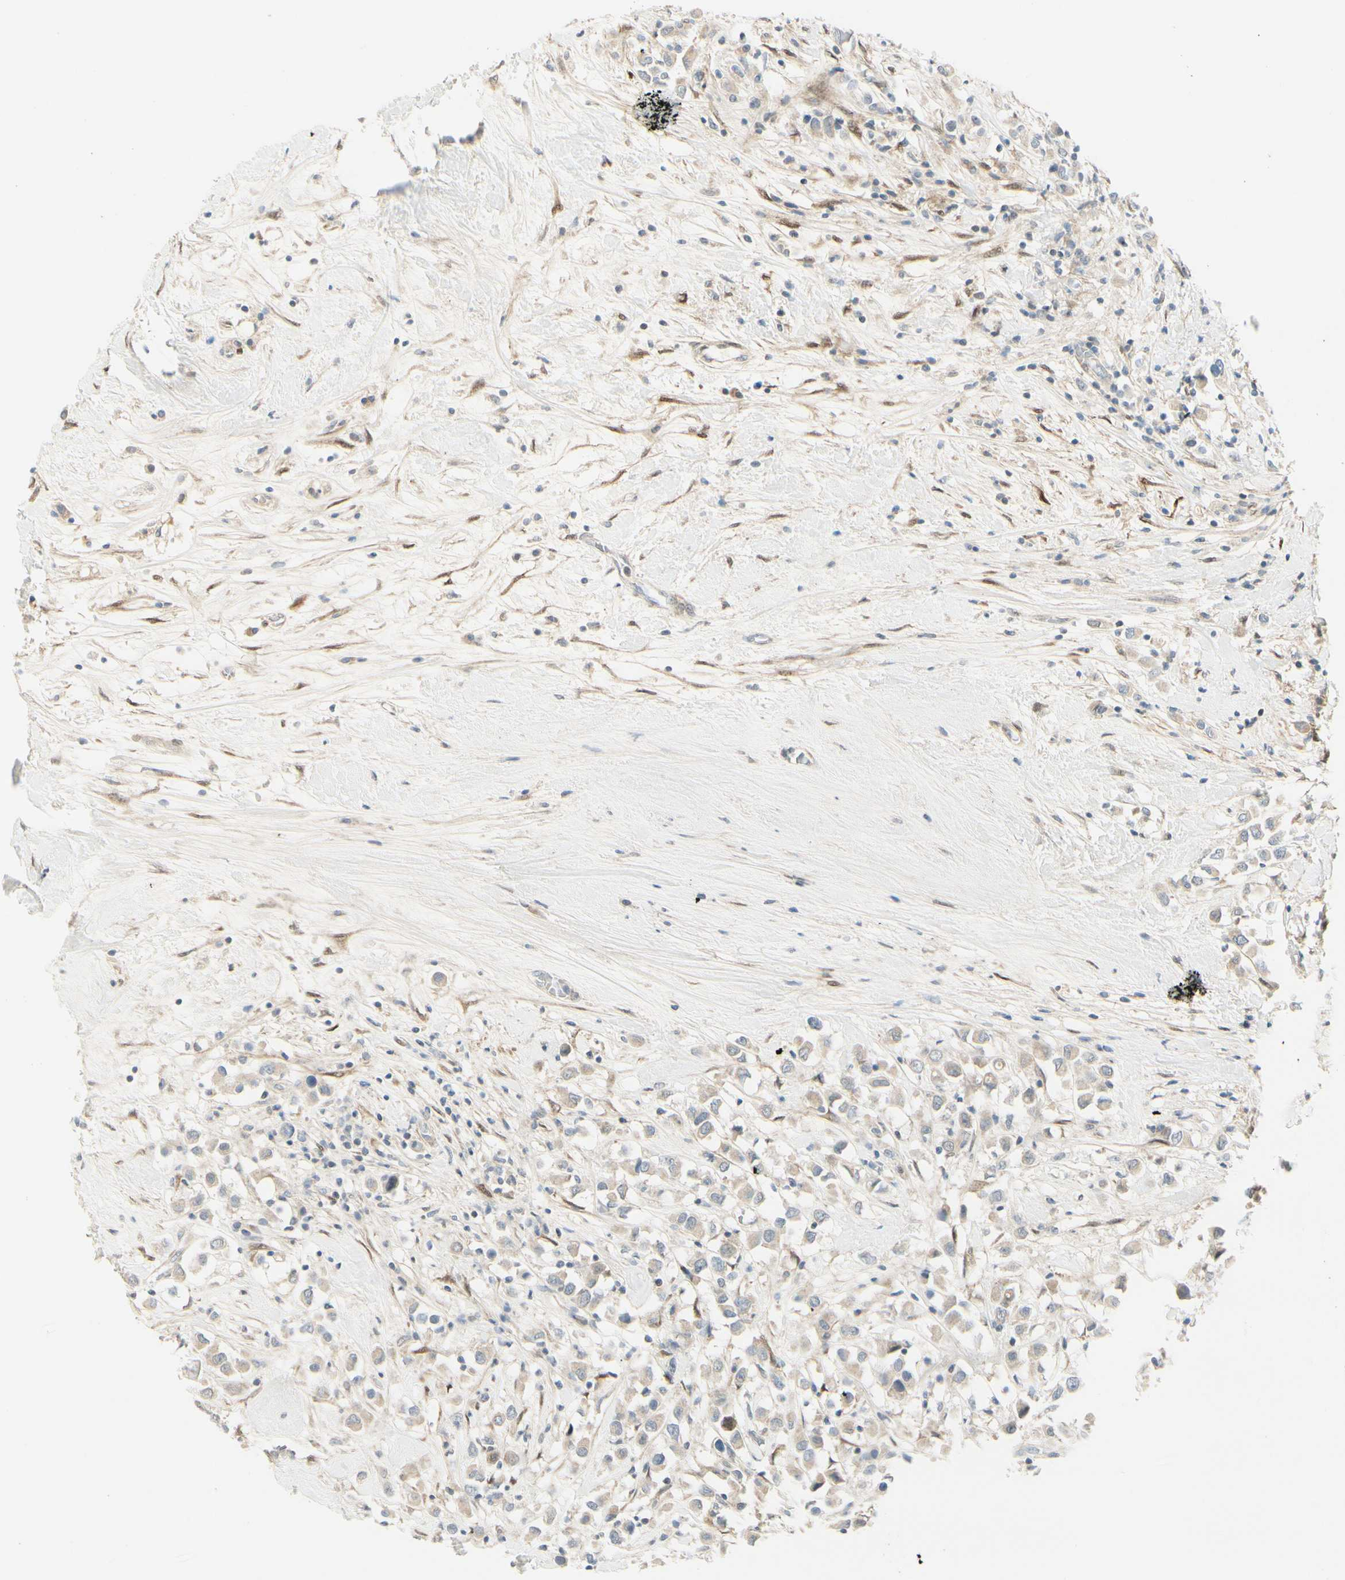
{"staining": {"intensity": "weak", "quantity": "25%-75%", "location": "cytoplasmic/membranous"}, "tissue": "breast cancer", "cell_type": "Tumor cells", "image_type": "cancer", "snomed": [{"axis": "morphology", "description": "Duct carcinoma"}, {"axis": "topography", "description": "Breast"}], "caption": "Breast intraductal carcinoma stained for a protein displays weak cytoplasmic/membranous positivity in tumor cells.", "gene": "FHL2", "patient": {"sex": "female", "age": 61}}